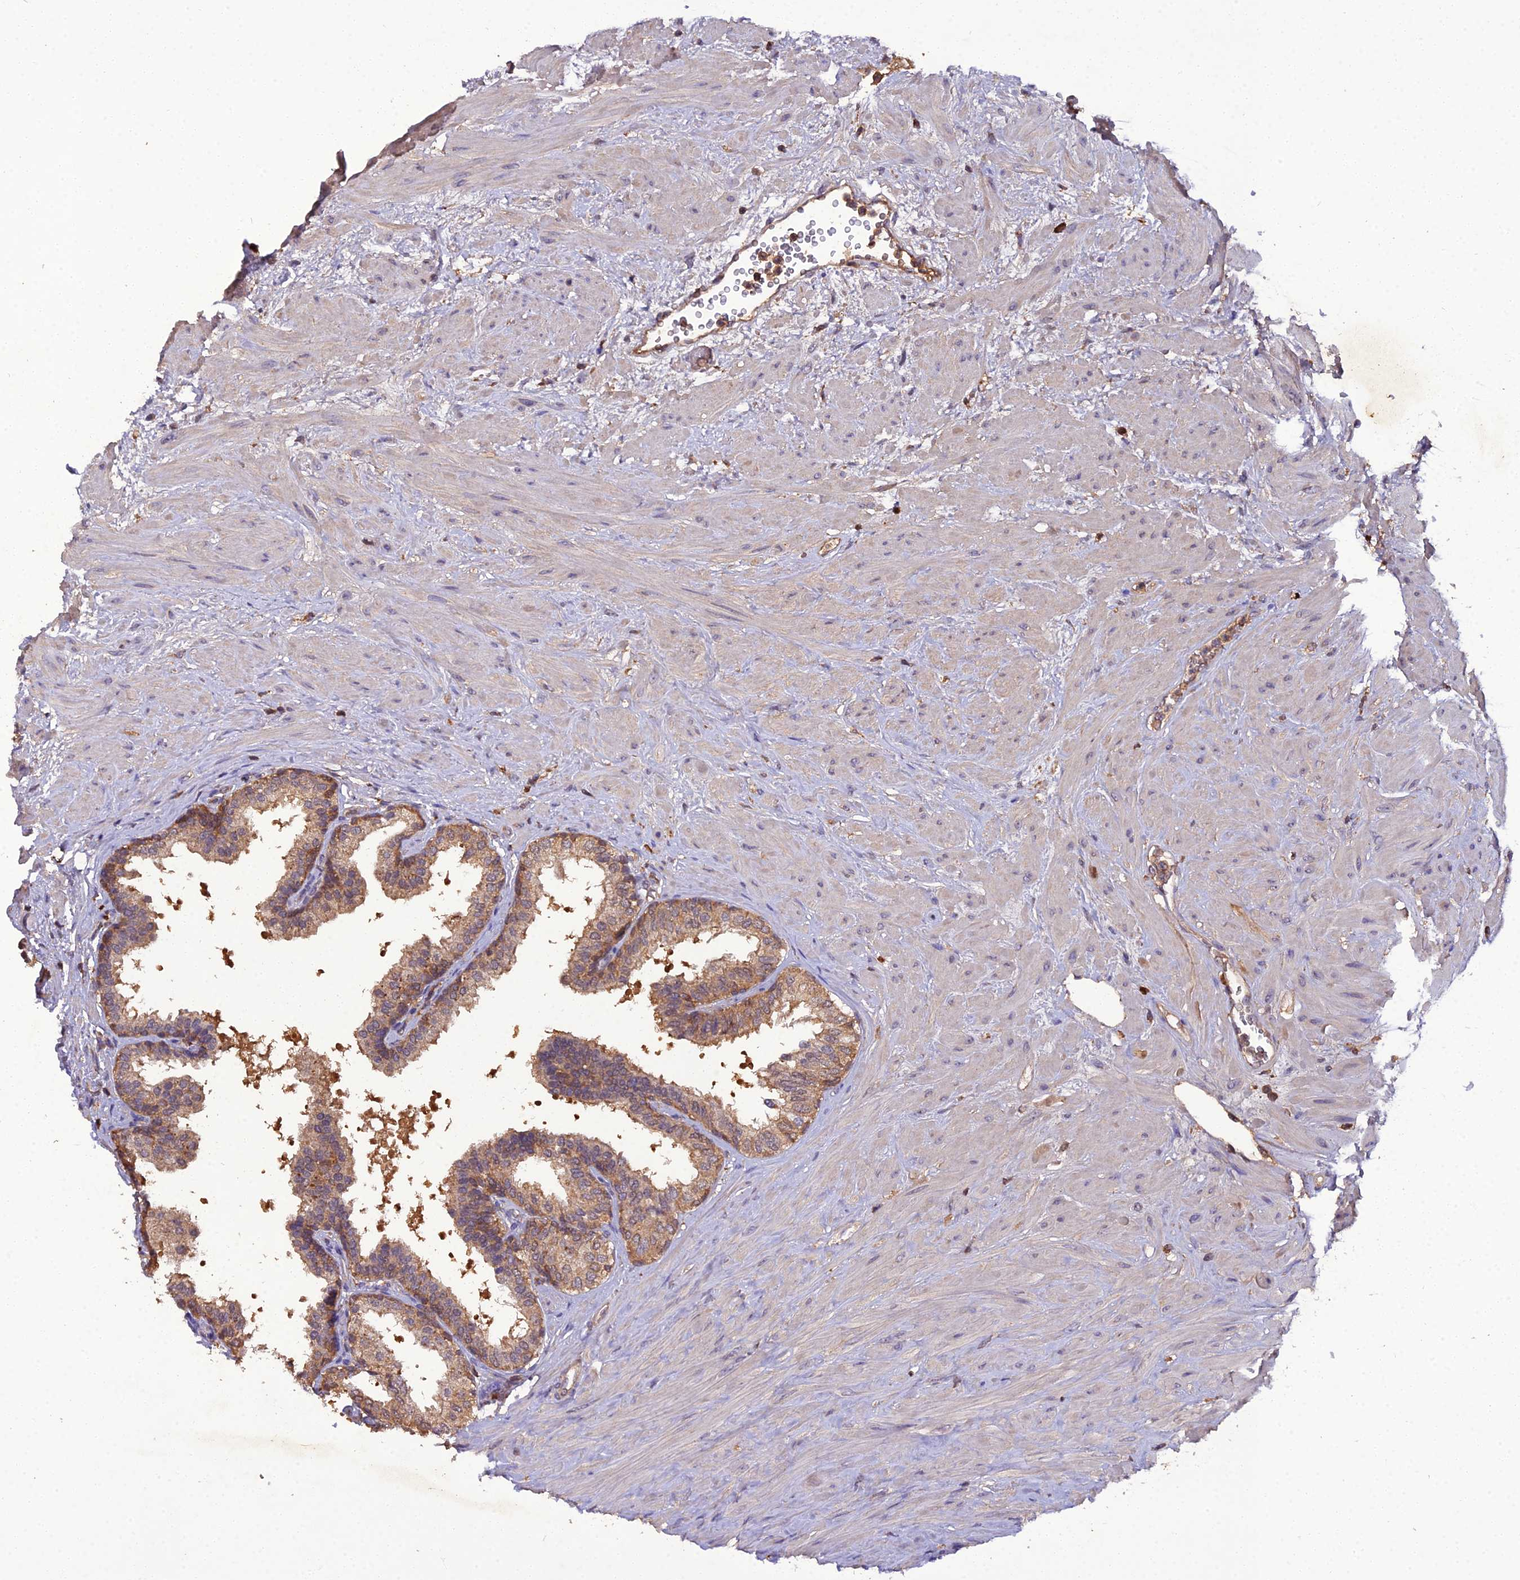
{"staining": {"intensity": "moderate", "quantity": ">75%", "location": "cytoplasmic/membranous"}, "tissue": "prostate", "cell_type": "Glandular cells", "image_type": "normal", "snomed": [{"axis": "morphology", "description": "Normal tissue, NOS"}, {"axis": "topography", "description": "Prostate"}], "caption": "Immunohistochemical staining of unremarkable human prostate shows >75% levels of moderate cytoplasmic/membranous protein positivity in about >75% of glandular cells.", "gene": "TMEM258", "patient": {"sex": "male", "age": 48}}